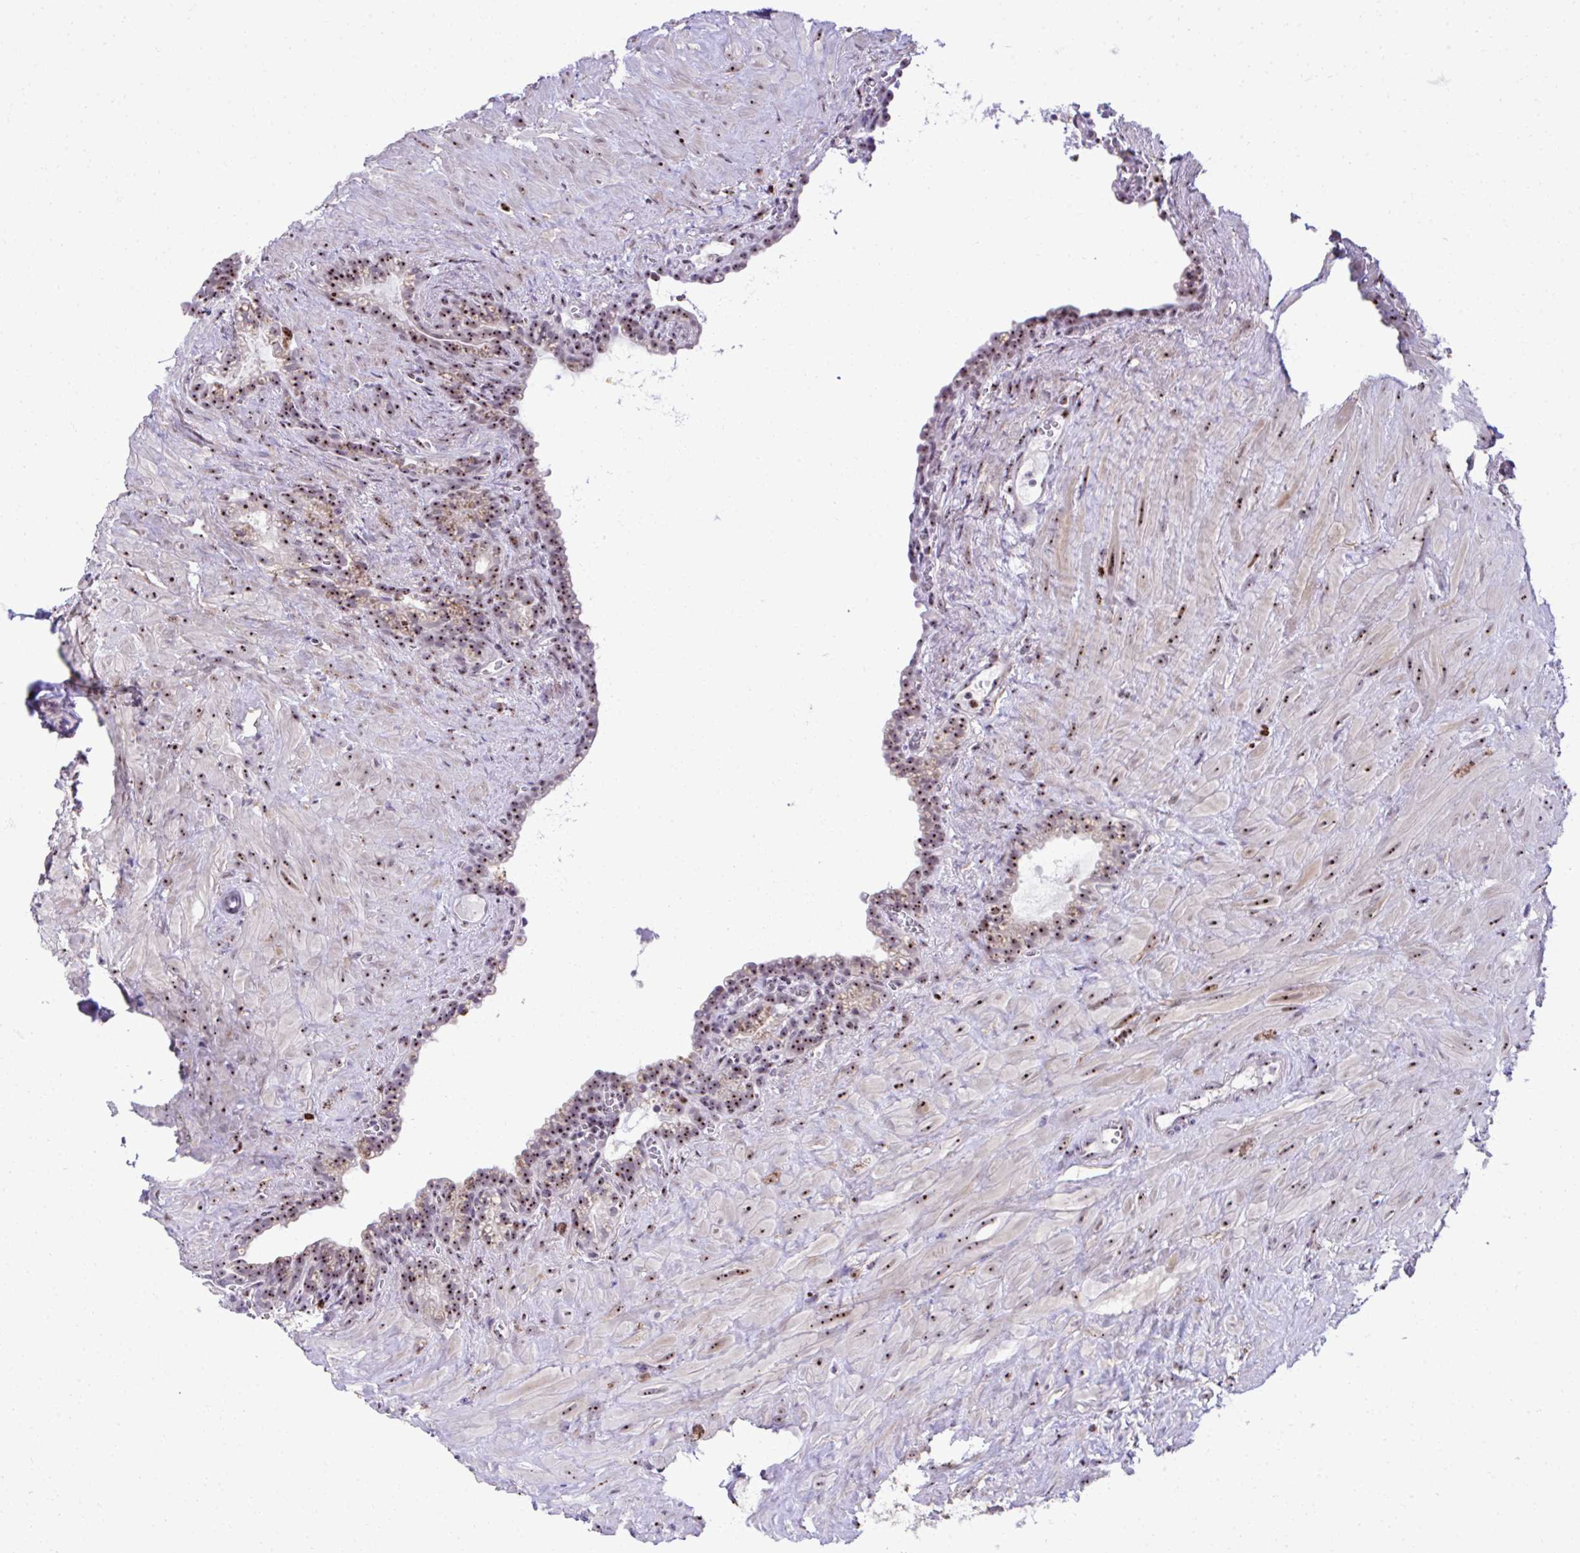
{"staining": {"intensity": "strong", "quantity": "25%-75%", "location": "nuclear"}, "tissue": "seminal vesicle", "cell_type": "Glandular cells", "image_type": "normal", "snomed": [{"axis": "morphology", "description": "Normal tissue, NOS"}, {"axis": "topography", "description": "Seminal veicle"}], "caption": "A histopathology image of seminal vesicle stained for a protein exhibits strong nuclear brown staining in glandular cells.", "gene": "CEP72", "patient": {"sex": "male", "age": 76}}